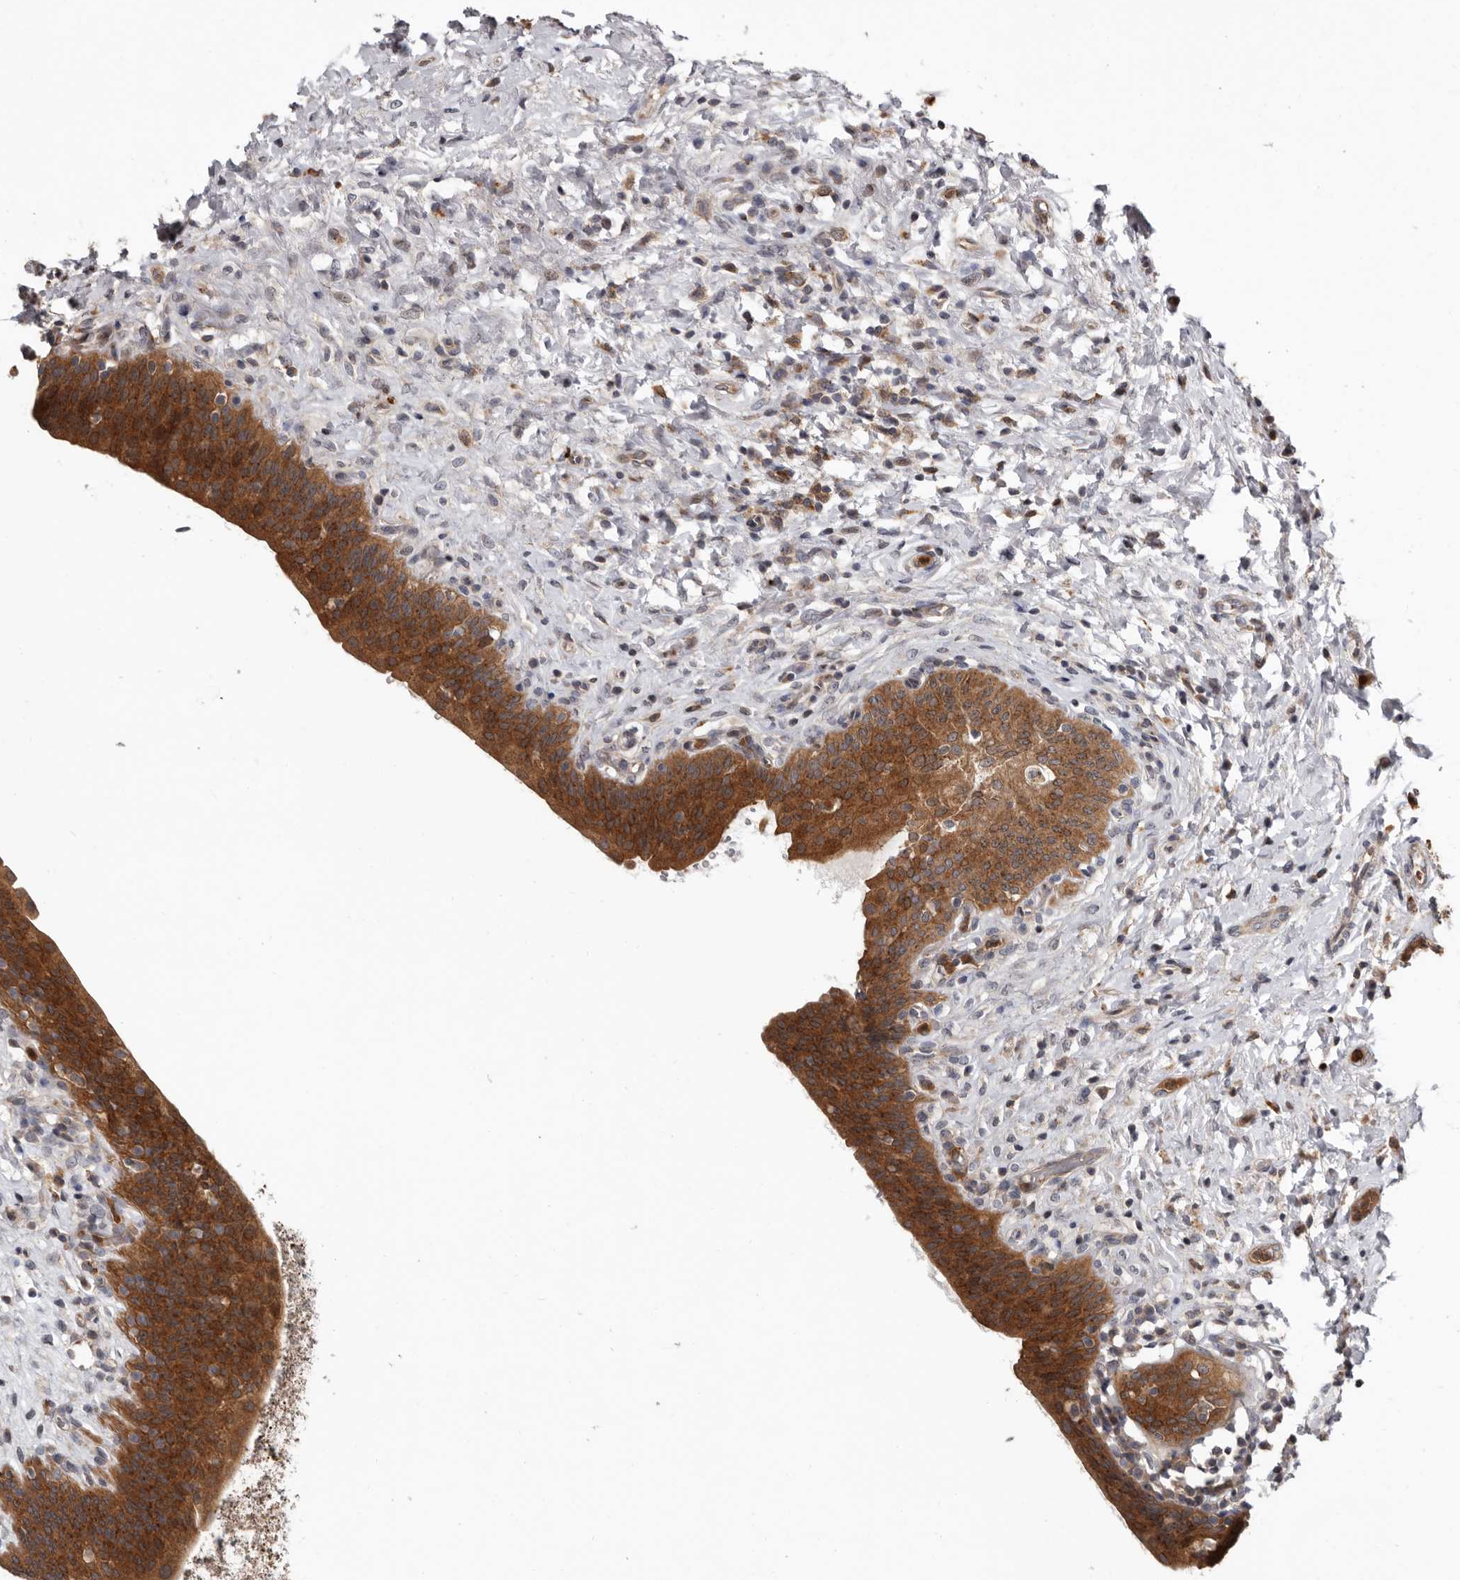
{"staining": {"intensity": "strong", "quantity": ">75%", "location": "cytoplasmic/membranous"}, "tissue": "urinary bladder", "cell_type": "Urothelial cells", "image_type": "normal", "snomed": [{"axis": "morphology", "description": "Normal tissue, NOS"}, {"axis": "topography", "description": "Urinary bladder"}], "caption": "IHC of normal urinary bladder displays high levels of strong cytoplasmic/membranous positivity in about >75% of urothelial cells.", "gene": "FGFR4", "patient": {"sex": "male", "age": 83}}